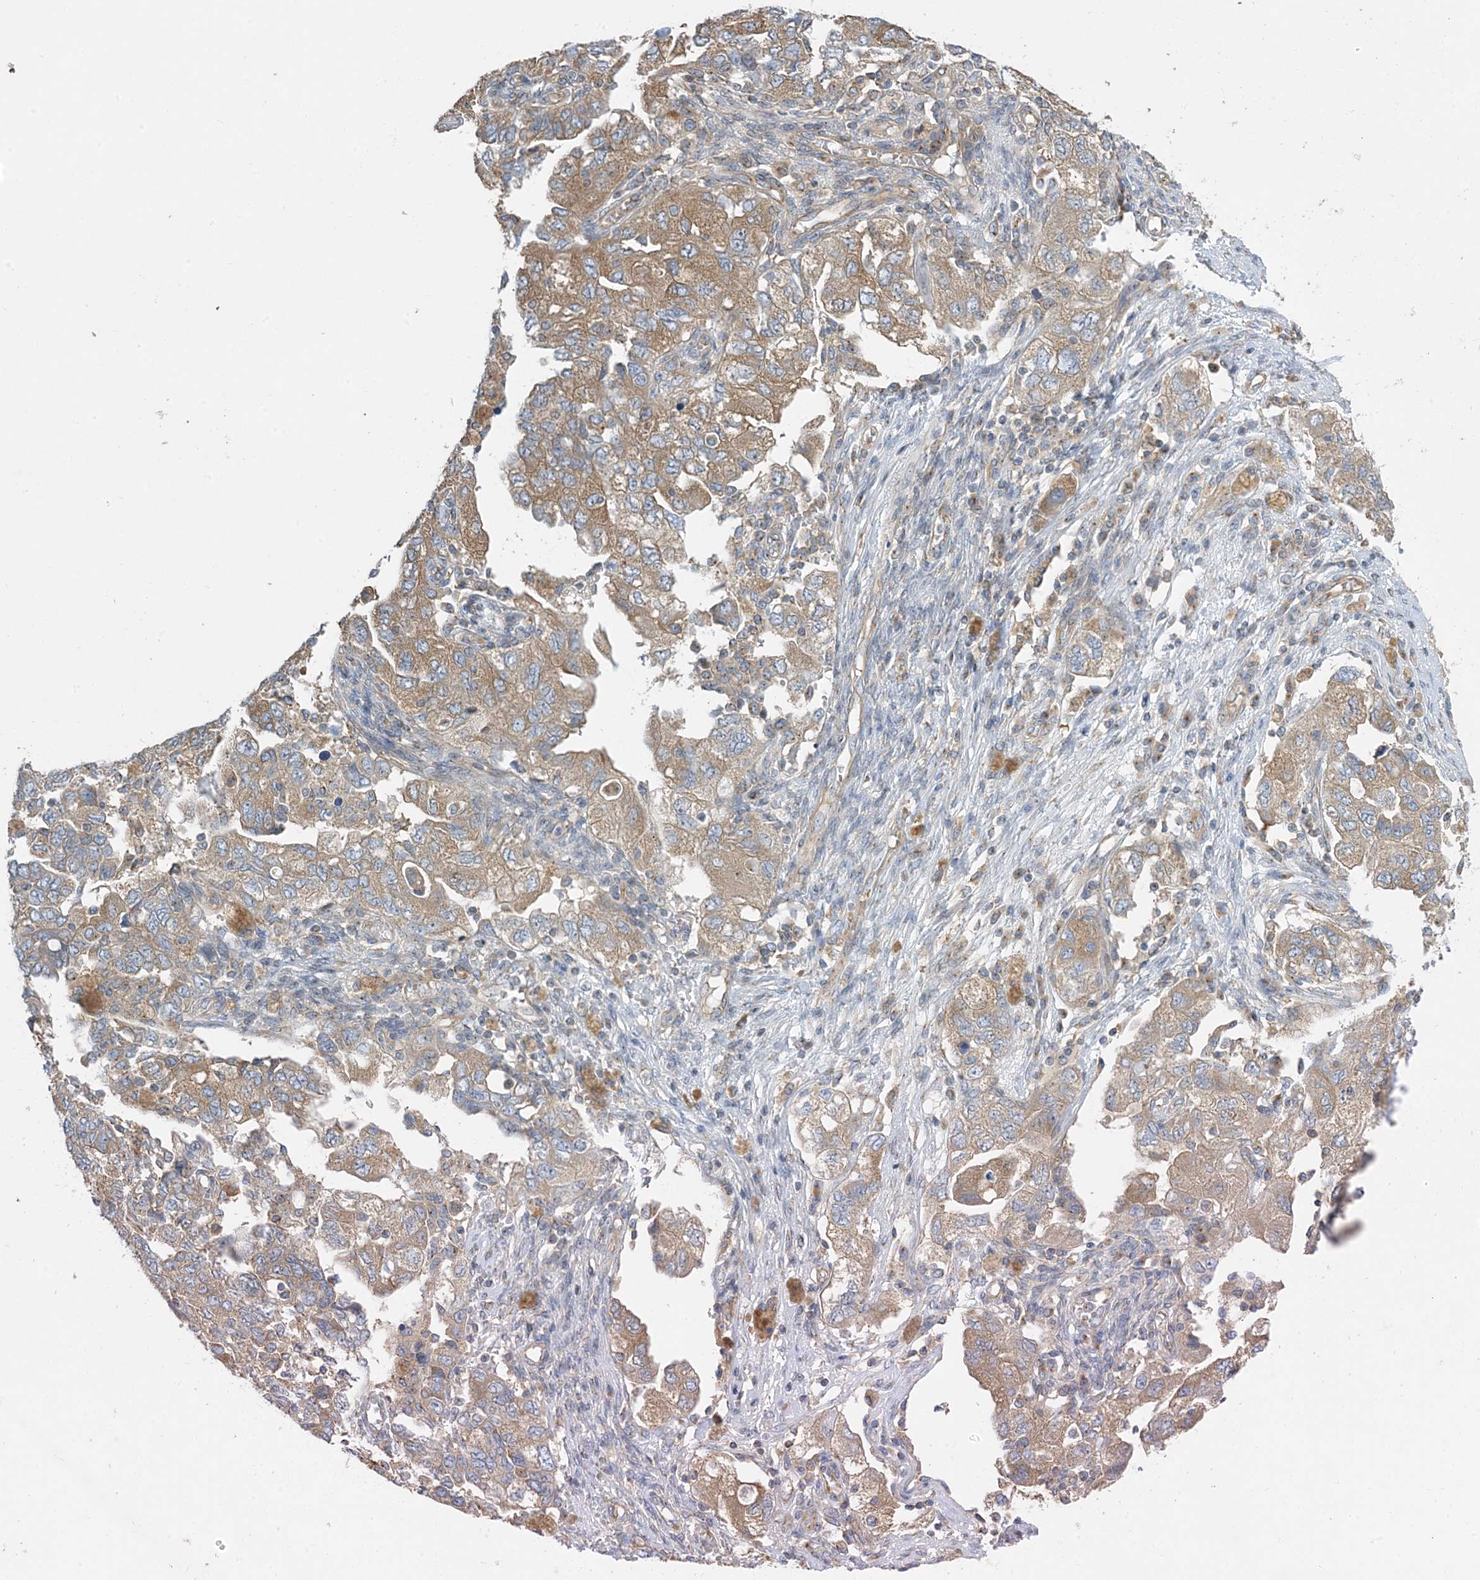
{"staining": {"intensity": "moderate", "quantity": ">75%", "location": "cytoplasmic/membranous"}, "tissue": "ovarian cancer", "cell_type": "Tumor cells", "image_type": "cancer", "snomed": [{"axis": "morphology", "description": "Carcinoma, NOS"}, {"axis": "morphology", "description": "Cystadenocarcinoma, serous, NOS"}, {"axis": "topography", "description": "Ovary"}], "caption": "IHC of ovarian carcinoma displays medium levels of moderate cytoplasmic/membranous staining in about >75% of tumor cells. (Brightfield microscopy of DAB IHC at high magnification).", "gene": "SIDT1", "patient": {"sex": "female", "age": 69}}